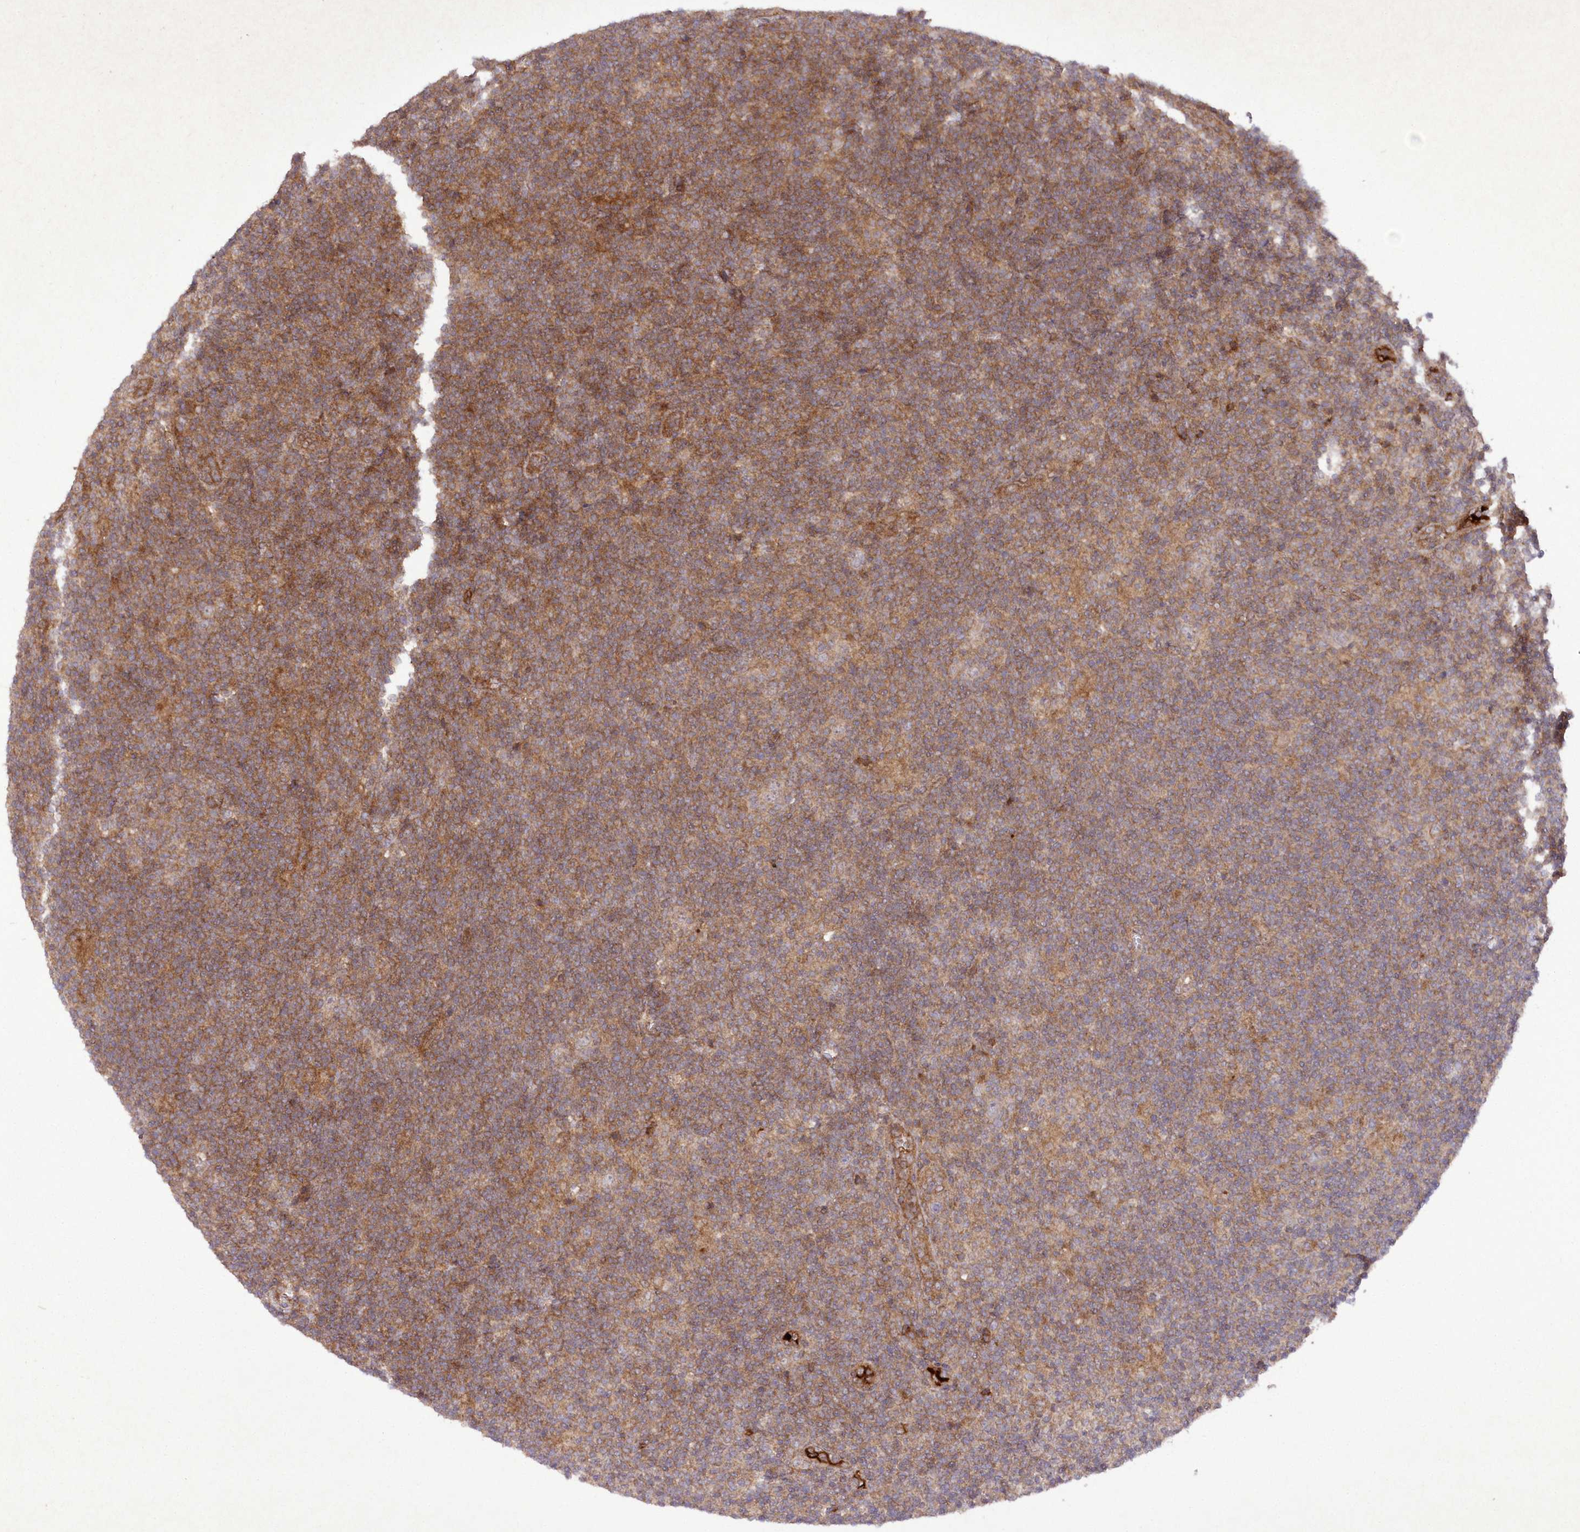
{"staining": {"intensity": "moderate", "quantity": "<25%", "location": "cytoplasmic/membranous"}, "tissue": "lymphoma", "cell_type": "Tumor cells", "image_type": "cancer", "snomed": [{"axis": "morphology", "description": "Hodgkin's disease, NOS"}, {"axis": "topography", "description": "Lymph node"}], "caption": "This micrograph shows Hodgkin's disease stained with IHC to label a protein in brown. The cytoplasmic/membranous of tumor cells show moderate positivity for the protein. Nuclei are counter-stained blue.", "gene": "APOM", "patient": {"sex": "female", "age": 57}}